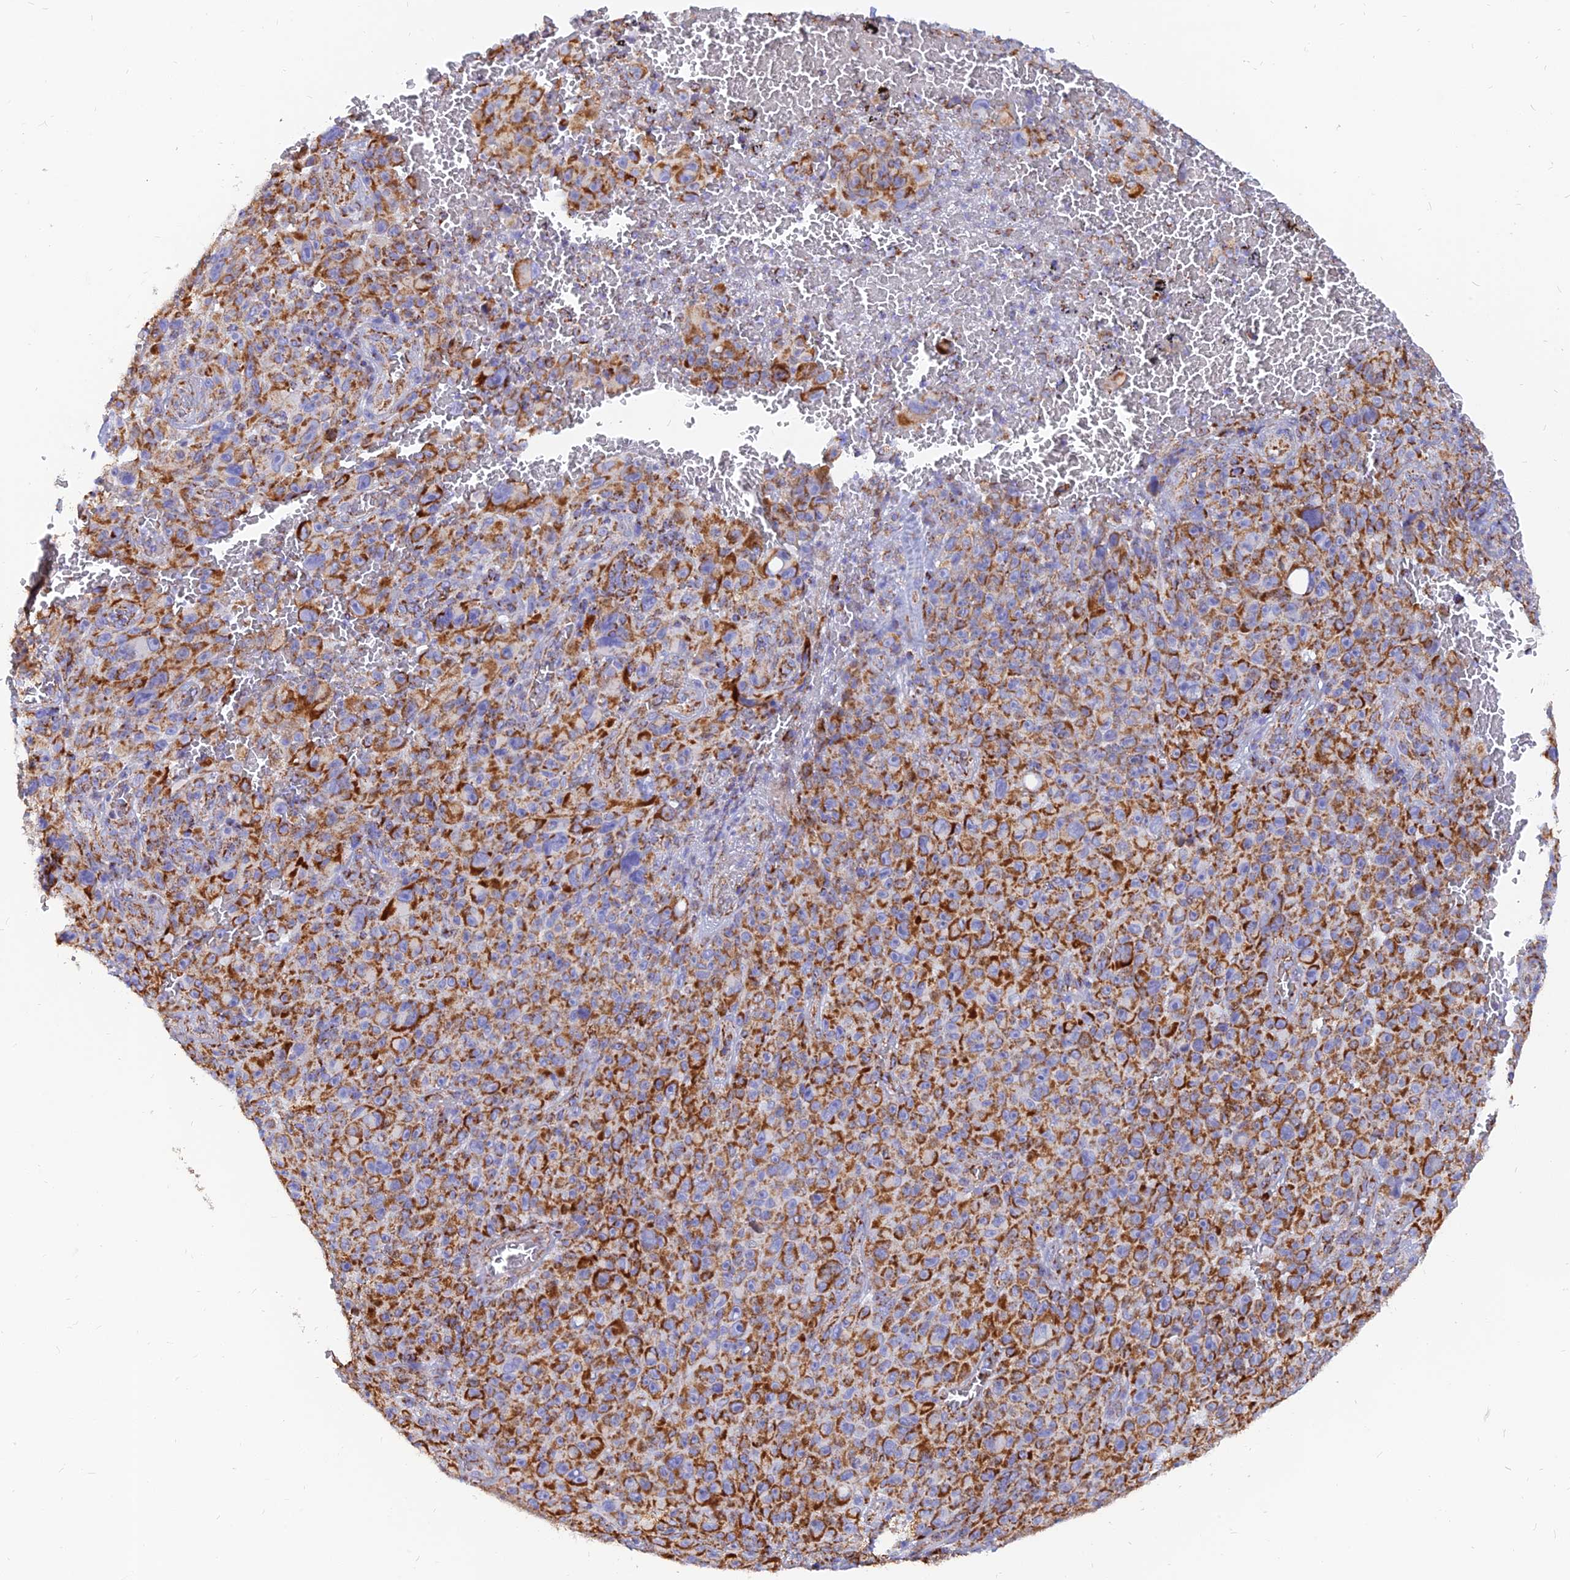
{"staining": {"intensity": "strong", "quantity": "25%-75%", "location": "cytoplasmic/membranous"}, "tissue": "melanoma", "cell_type": "Tumor cells", "image_type": "cancer", "snomed": [{"axis": "morphology", "description": "Malignant melanoma, NOS"}, {"axis": "topography", "description": "Skin"}], "caption": "Tumor cells exhibit high levels of strong cytoplasmic/membranous expression in about 25%-75% of cells in malignant melanoma.", "gene": "NDUFB6", "patient": {"sex": "female", "age": 82}}